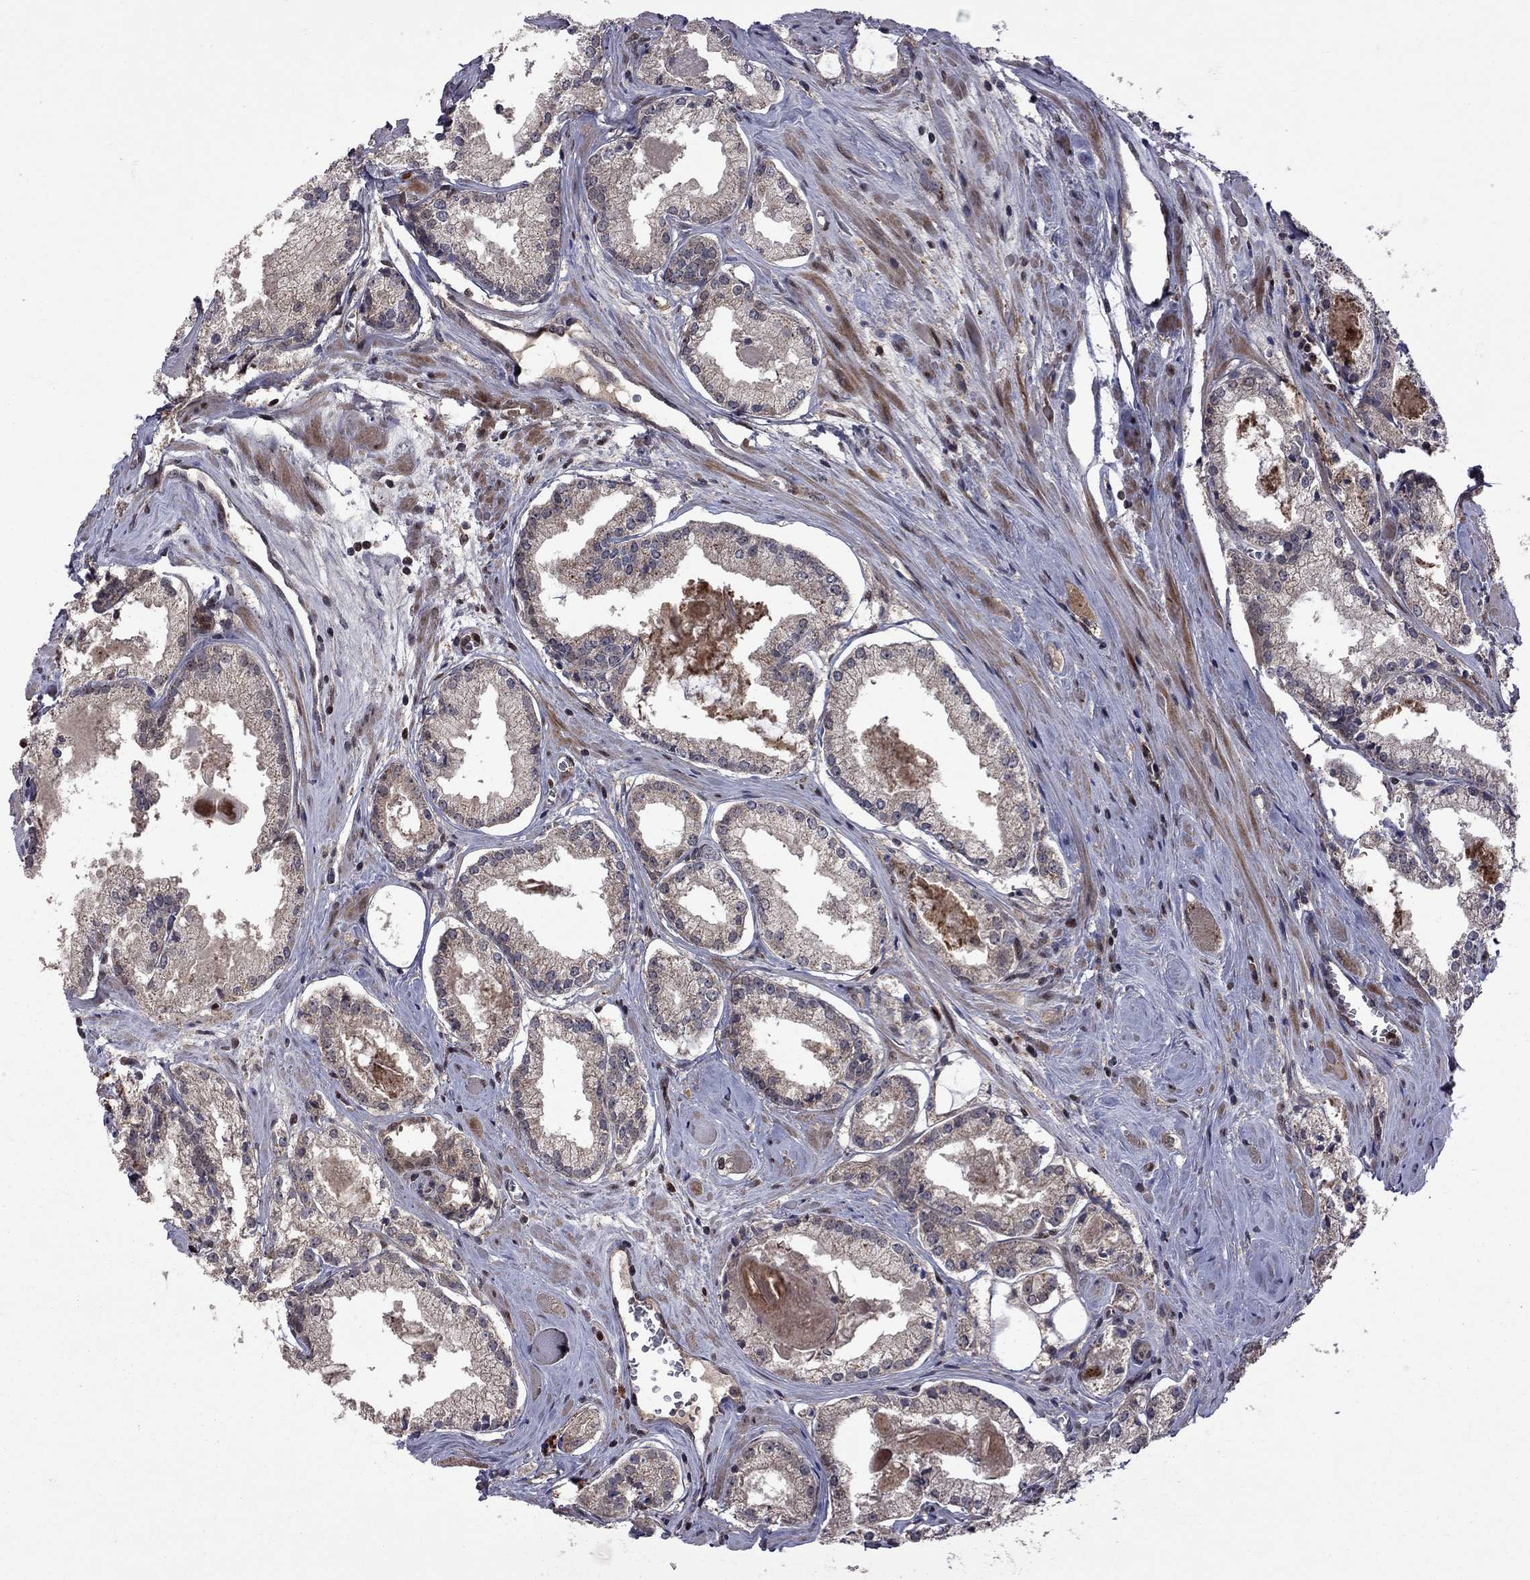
{"staining": {"intensity": "weak", "quantity": "<25%", "location": "cytoplasmic/membranous"}, "tissue": "prostate cancer", "cell_type": "Tumor cells", "image_type": "cancer", "snomed": [{"axis": "morphology", "description": "Adenocarcinoma, NOS"}, {"axis": "topography", "description": "Prostate"}], "caption": "High power microscopy photomicrograph of an IHC histopathology image of prostate adenocarcinoma, revealing no significant expression in tumor cells. (DAB (3,3'-diaminobenzidine) immunohistochemistry (IHC) with hematoxylin counter stain).", "gene": "IPP", "patient": {"sex": "male", "age": 72}}